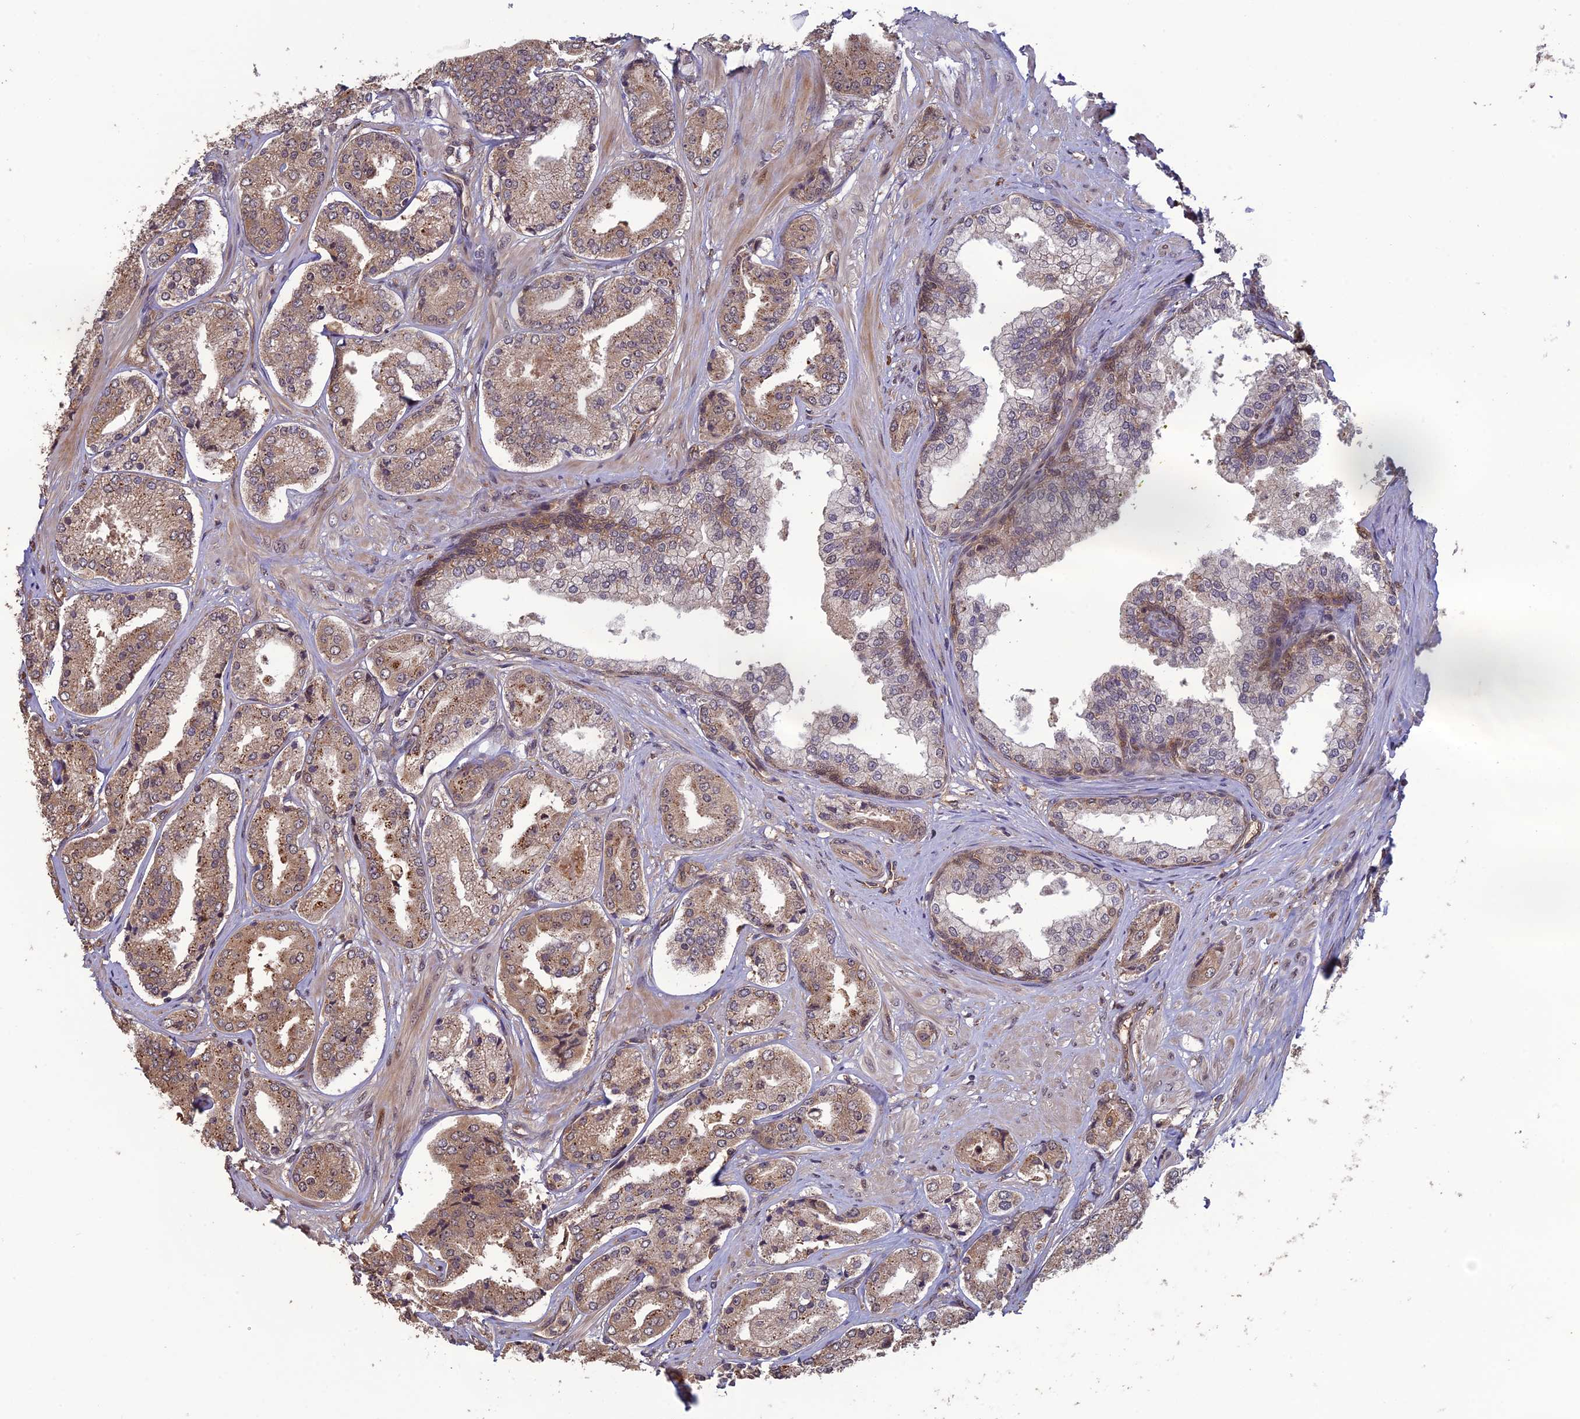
{"staining": {"intensity": "weak", "quantity": ">75%", "location": "cytoplasmic/membranous"}, "tissue": "prostate cancer", "cell_type": "Tumor cells", "image_type": "cancer", "snomed": [{"axis": "morphology", "description": "Adenocarcinoma, High grade"}, {"axis": "topography", "description": "Prostate"}], "caption": "Prostate high-grade adenocarcinoma stained with a brown dye reveals weak cytoplasmic/membranous positive expression in about >75% of tumor cells.", "gene": "LIN37", "patient": {"sex": "male", "age": 63}}